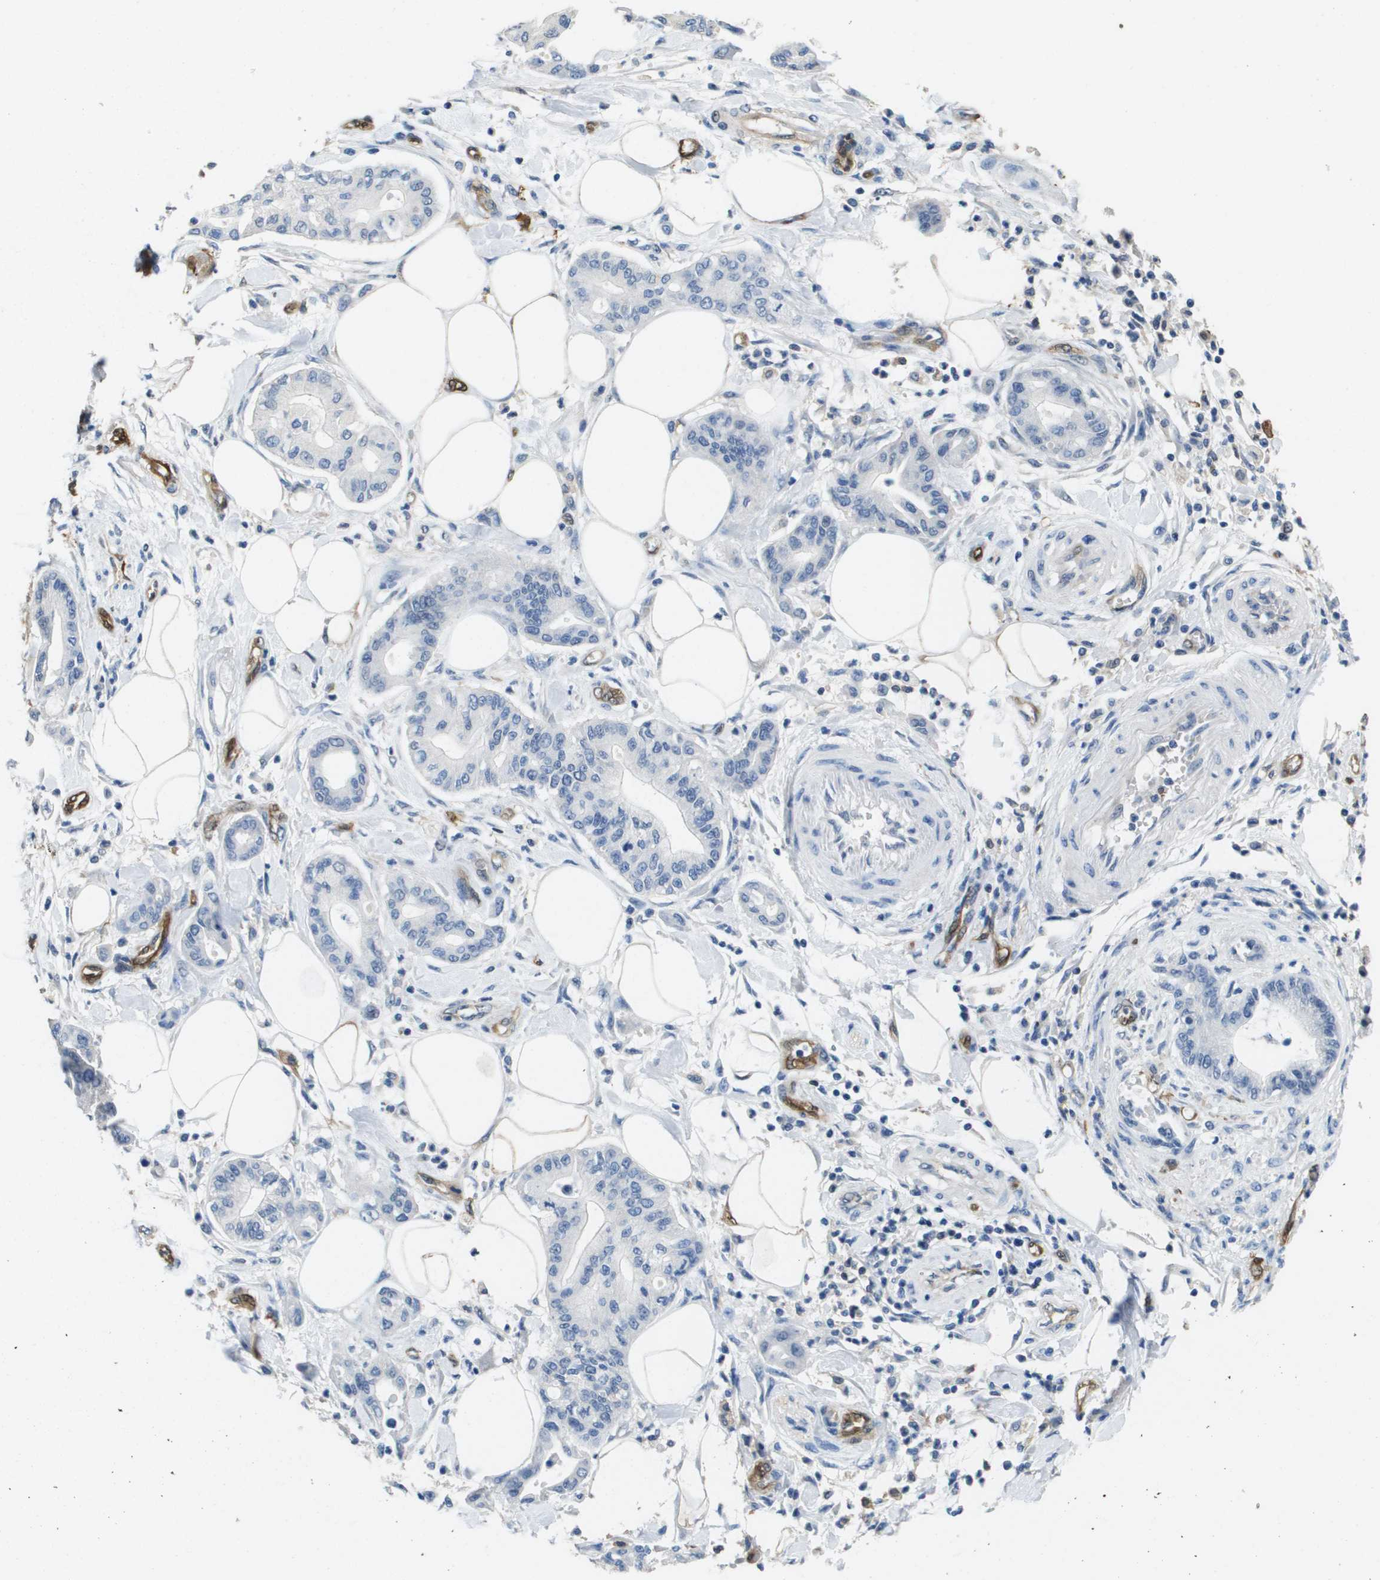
{"staining": {"intensity": "negative", "quantity": "none", "location": "none"}, "tissue": "pancreatic cancer", "cell_type": "Tumor cells", "image_type": "cancer", "snomed": [{"axis": "morphology", "description": "Adenocarcinoma, NOS"}, {"axis": "morphology", "description": "Adenocarcinoma, metastatic, NOS"}, {"axis": "topography", "description": "Lymph node"}, {"axis": "topography", "description": "Pancreas"}, {"axis": "topography", "description": "Duodenum"}], "caption": "A high-resolution micrograph shows IHC staining of pancreatic cancer (adenocarcinoma), which exhibits no significant positivity in tumor cells.", "gene": "FABP5", "patient": {"sex": "female", "age": 64}}